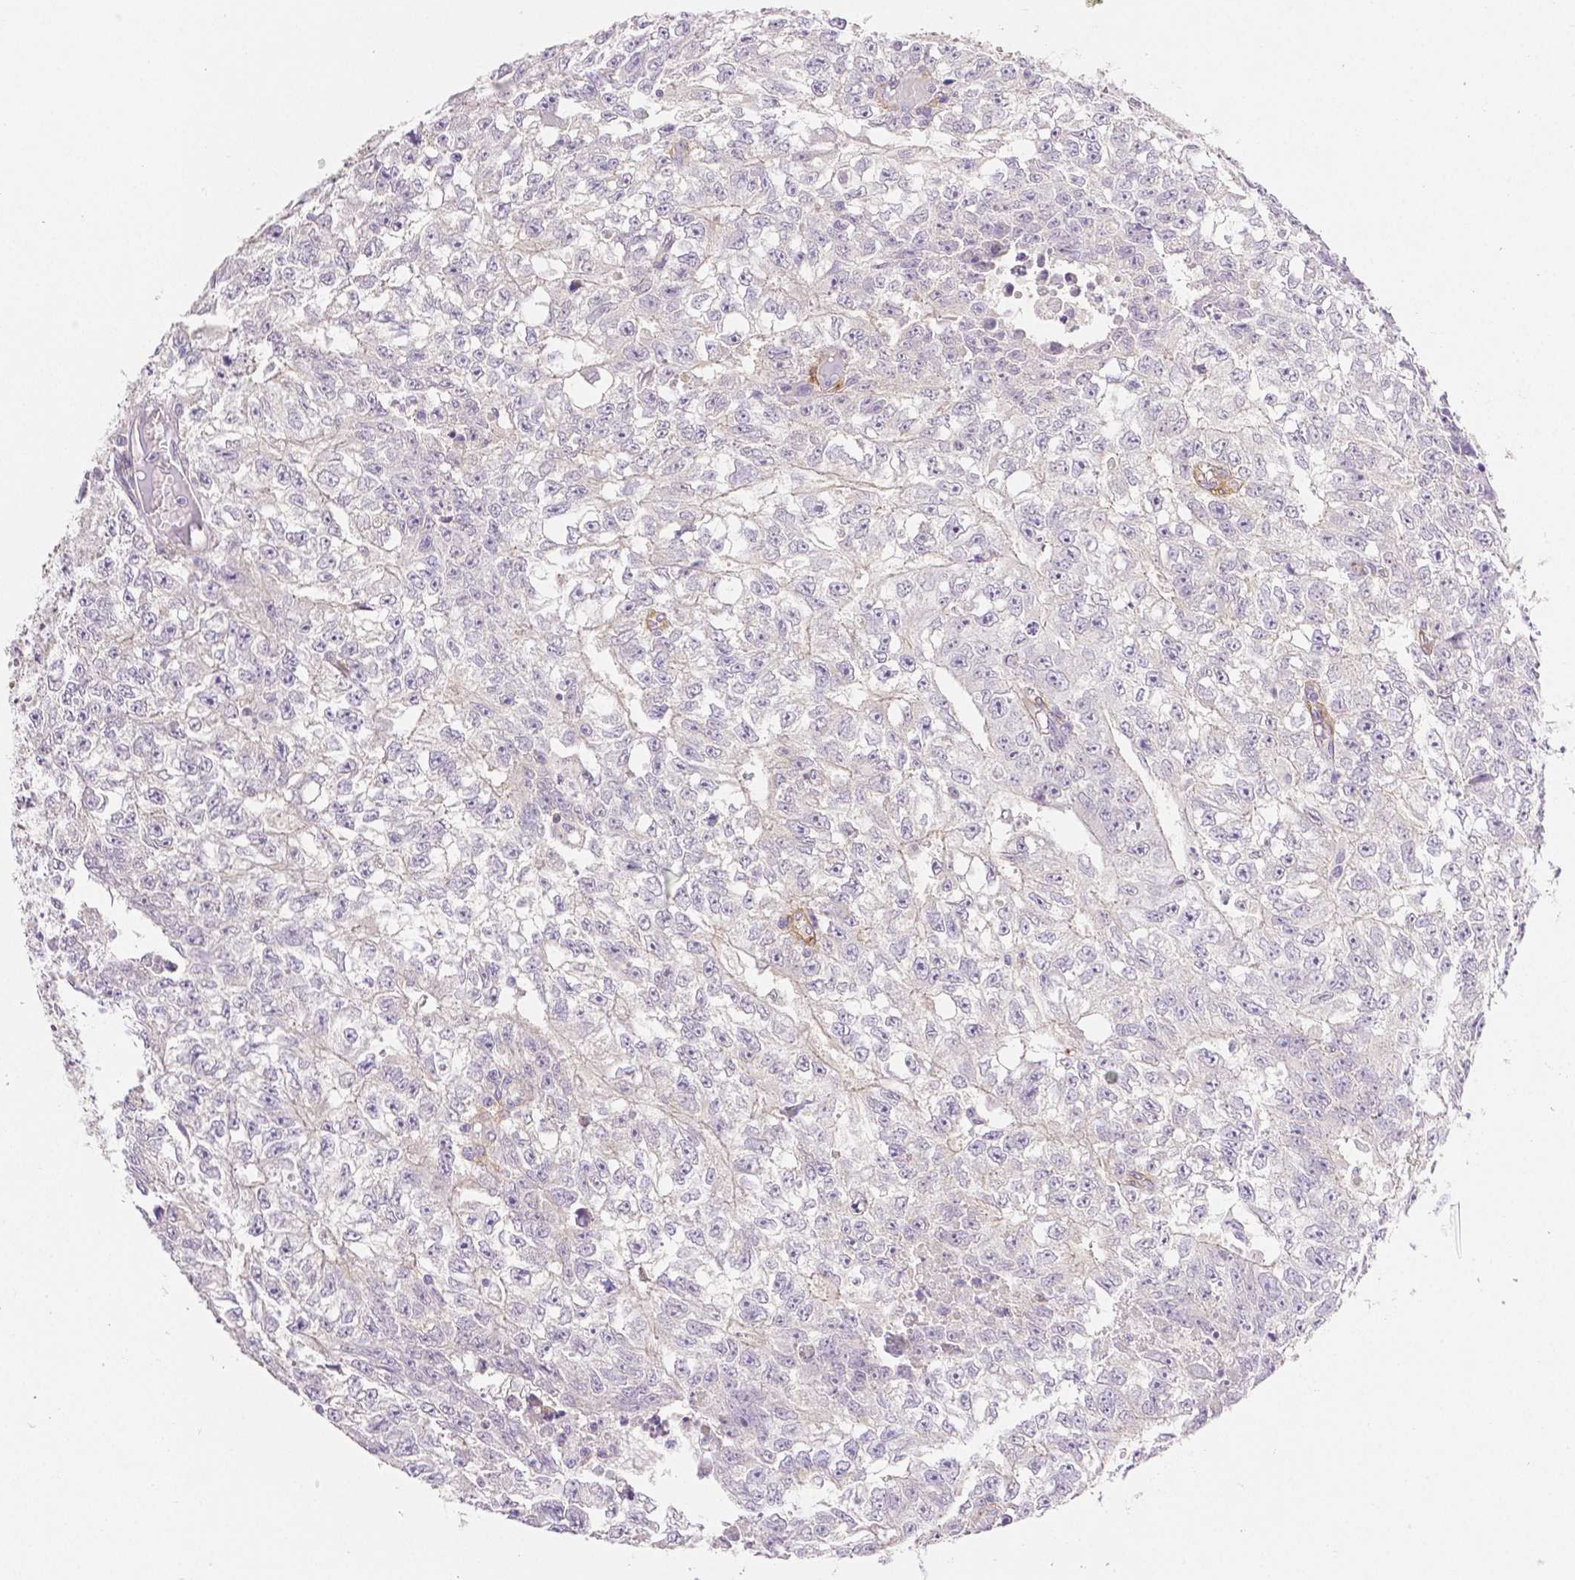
{"staining": {"intensity": "negative", "quantity": "none", "location": "none"}, "tissue": "testis cancer", "cell_type": "Tumor cells", "image_type": "cancer", "snomed": [{"axis": "morphology", "description": "Carcinoma, Embryonal, NOS"}, {"axis": "morphology", "description": "Teratoma, malignant, NOS"}, {"axis": "topography", "description": "Testis"}], "caption": "High magnification brightfield microscopy of testis embryonal carcinoma stained with DAB (brown) and counterstained with hematoxylin (blue): tumor cells show no significant positivity.", "gene": "THY1", "patient": {"sex": "male", "age": 24}}